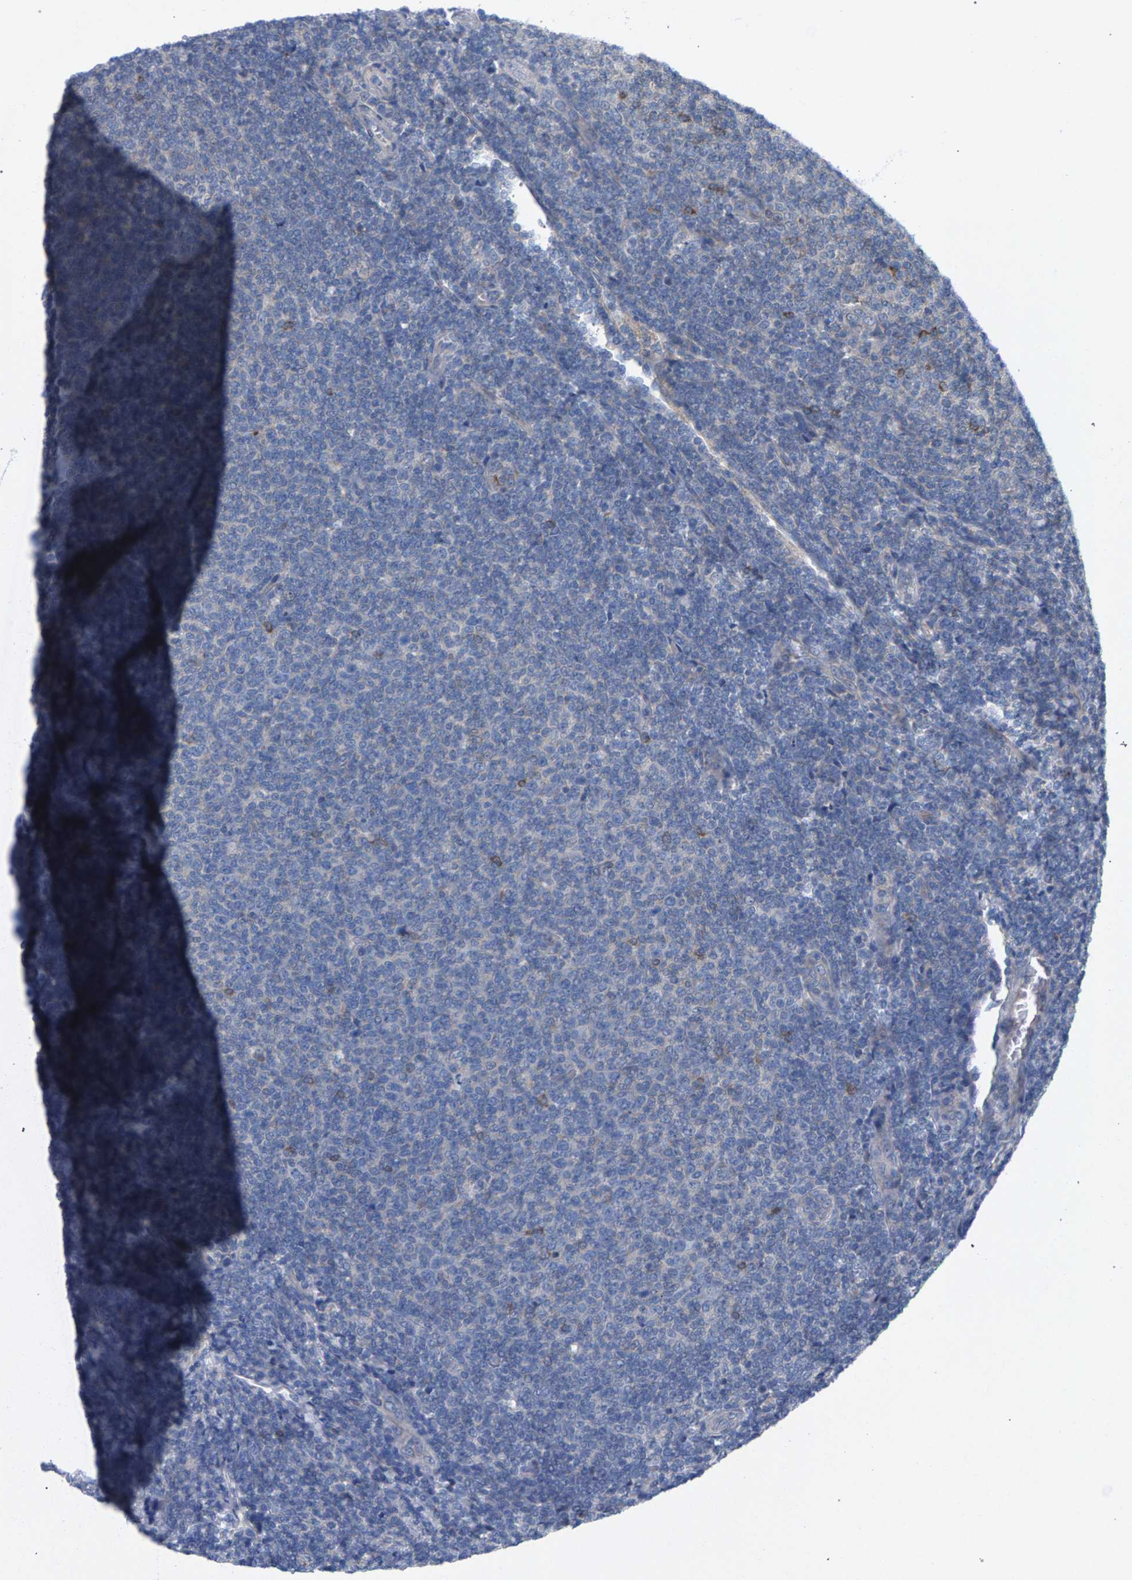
{"staining": {"intensity": "negative", "quantity": "none", "location": "none"}, "tissue": "lymphoma", "cell_type": "Tumor cells", "image_type": "cancer", "snomed": [{"axis": "morphology", "description": "Malignant lymphoma, non-Hodgkin's type, Low grade"}, {"axis": "topography", "description": "Lymph node"}], "caption": "There is no significant staining in tumor cells of lymphoma. (Brightfield microscopy of DAB IHC at high magnification).", "gene": "MAMDC2", "patient": {"sex": "male", "age": 66}}